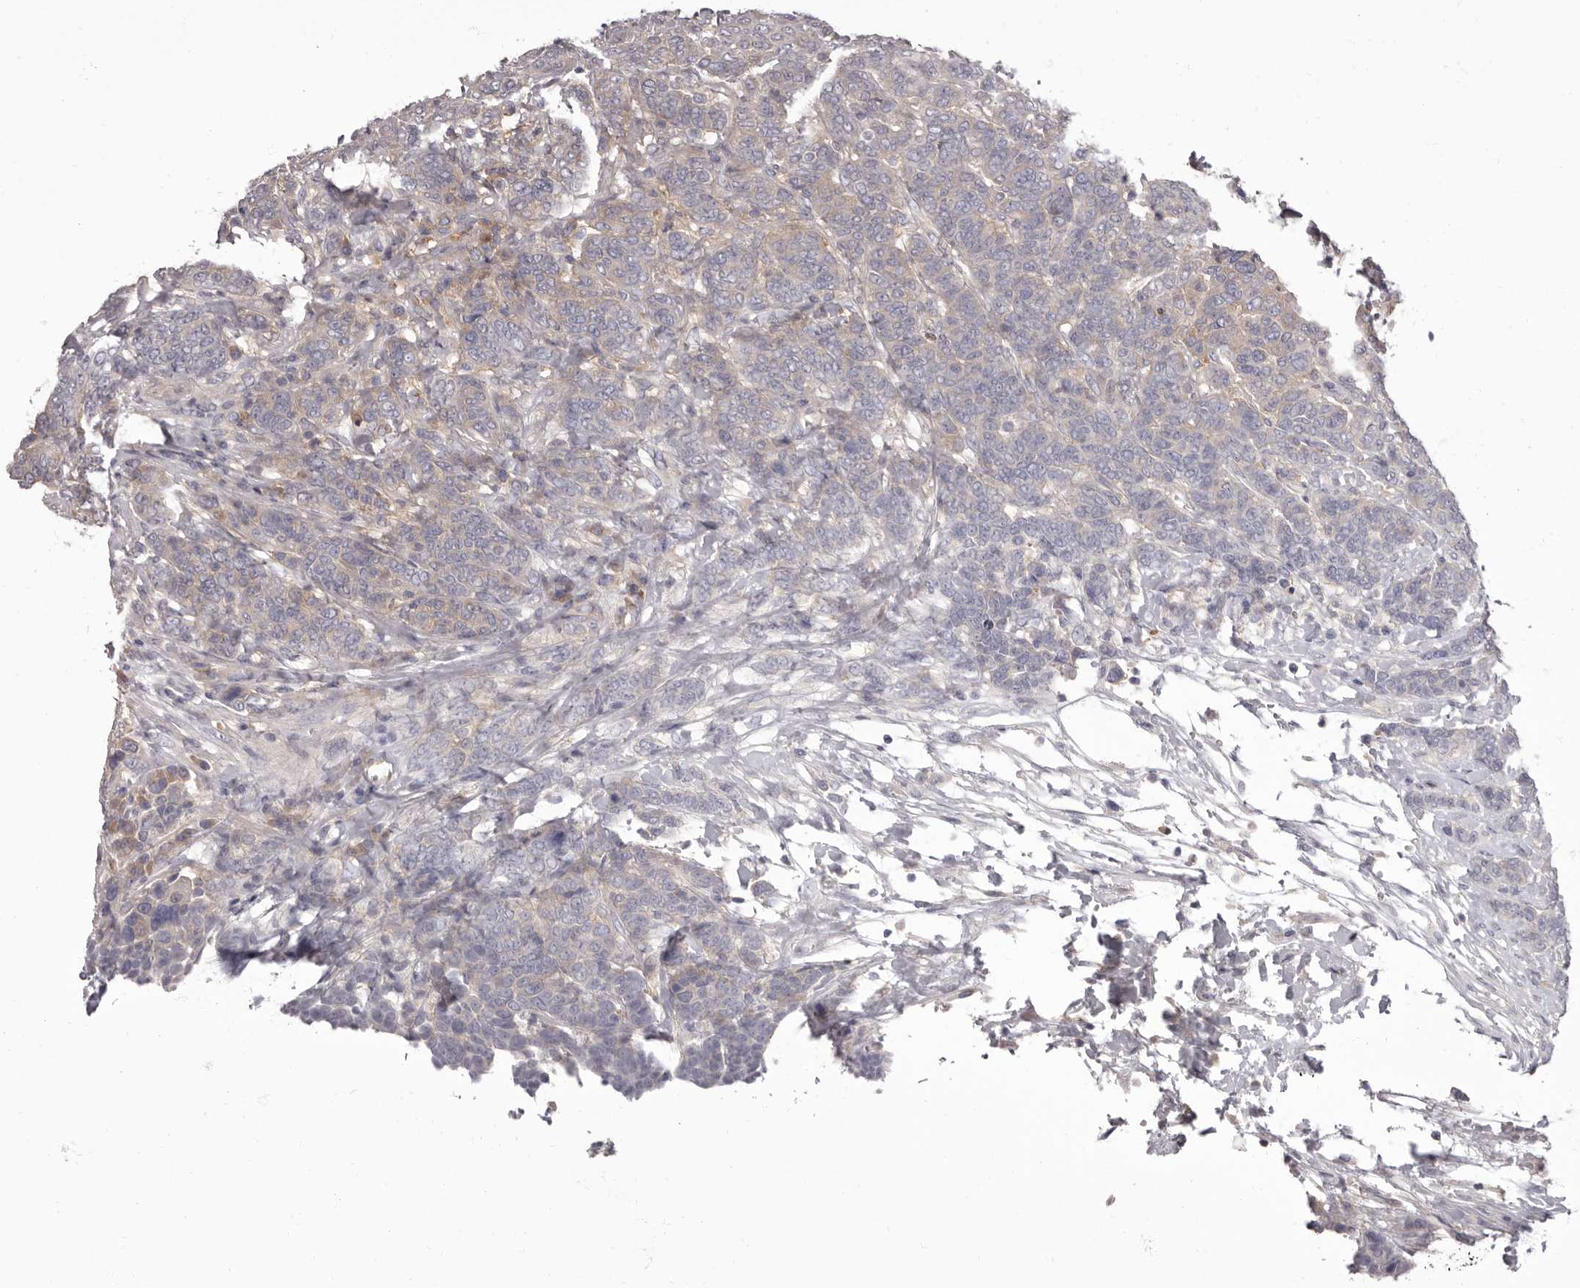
{"staining": {"intensity": "negative", "quantity": "none", "location": "none"}, "tissue": "breast cancer", "cell_type": "Tumor cells", "image_type": "cancer", "snomed": [{"axis": "morphology", "description": "Duct carcinoma"}, {"axis": "topography", "description": "Breast"}], "caption": "Breast cancer was stained to show a protein in brown. There is no significant staining in tumor cells. (DAB immunohistochemistry with hematoxylin counter stain).", "gene": "APEH", "patient": {"sex": "female", "age": 37}}